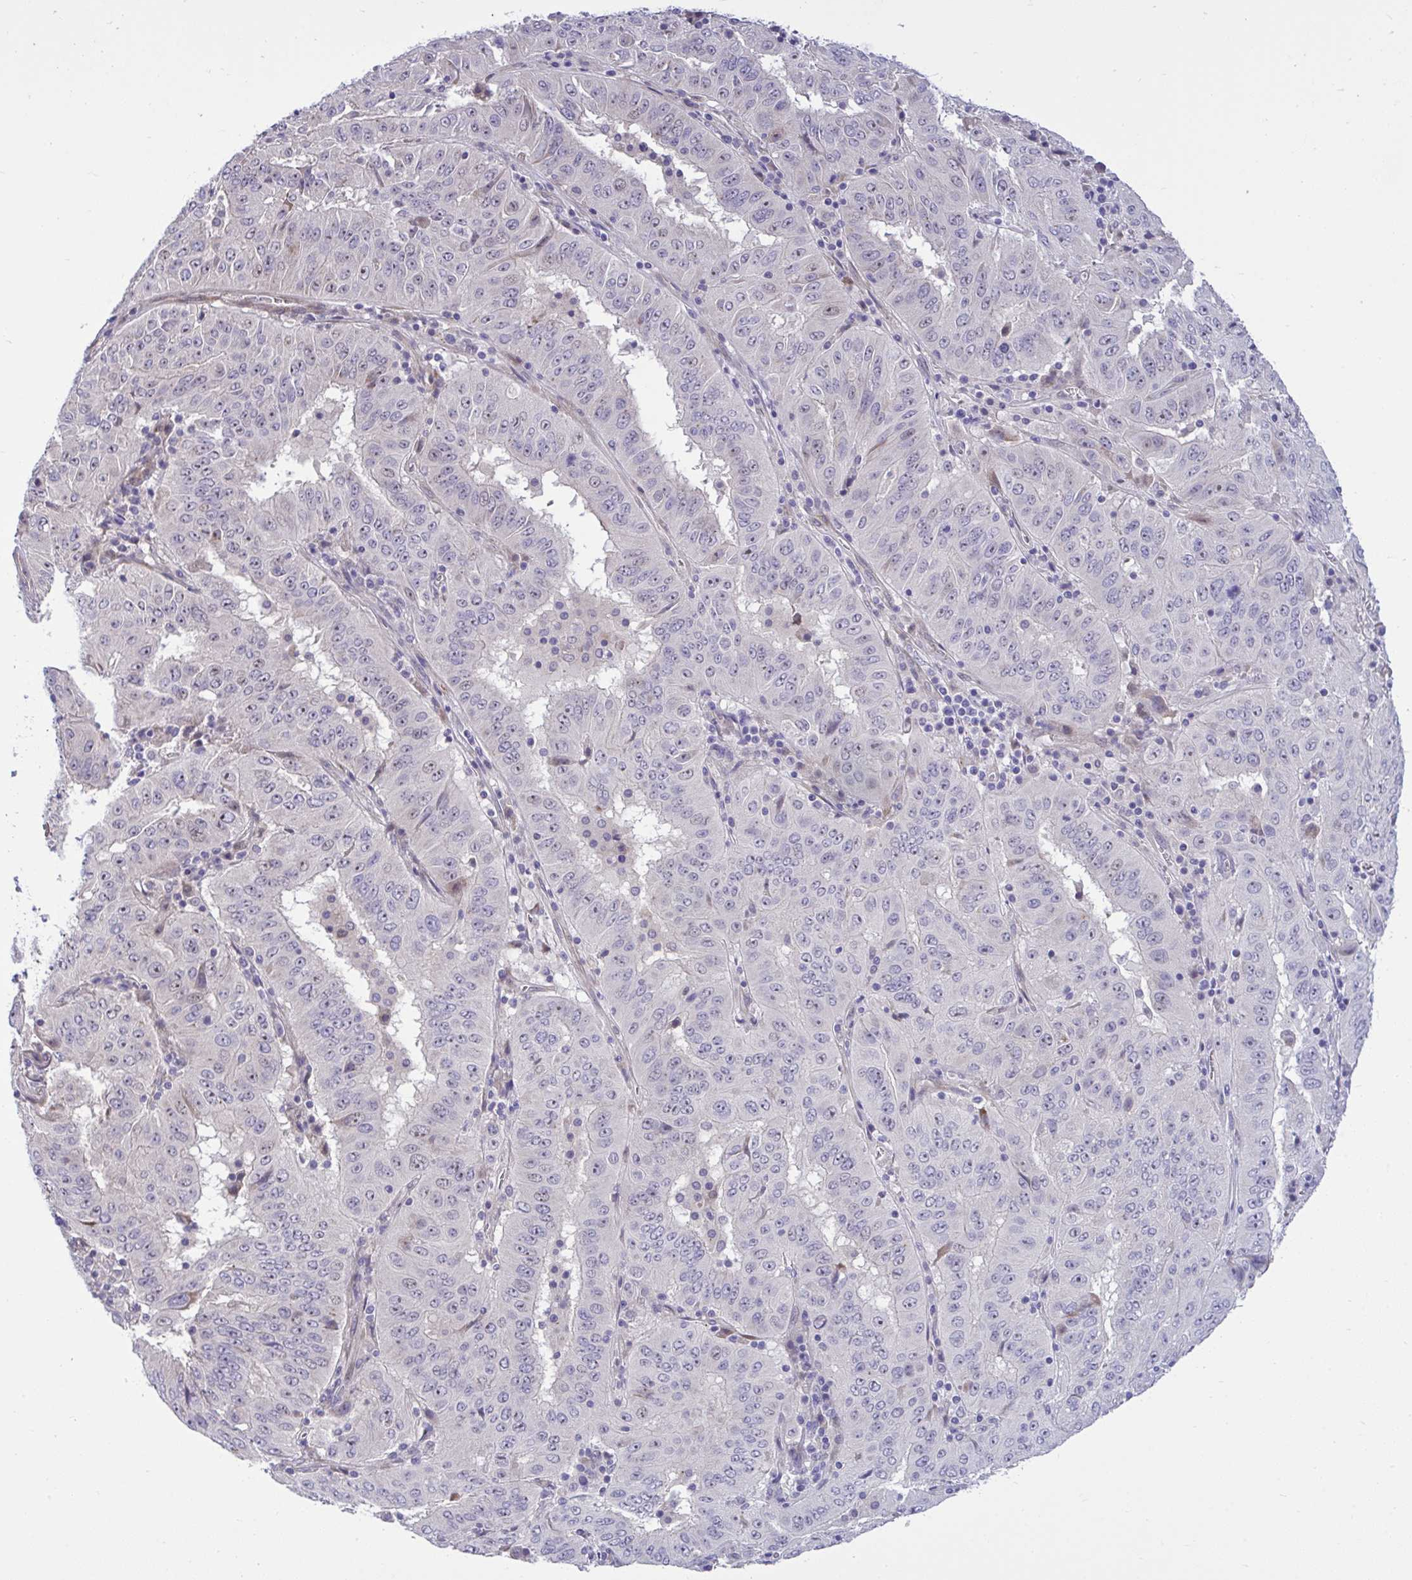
{"staining": {"intensity": "weak", "quantity": "<25%", "location": "cytoplasmic/membranous,nuclear"}, "tissue": "pancreatic cancer", "cell_type": "Tumor cells", "image_type": "cancer", "snomed": [{"axis": "morphology", "description": "Adenocarcinoma, NOS"}, {"axis": "topography", "description": "Pancreas"}], "caption": "Pancreatic cancer (adenocarcinoma) was stained to show a protein in brown. There is no significant expression in tumor cells. (DAB immunohistochemistry visualized using brightfield microscopy, high magnification).", "gene": "HMBOX1", "patient": {"sex": "male", "age": 63}}